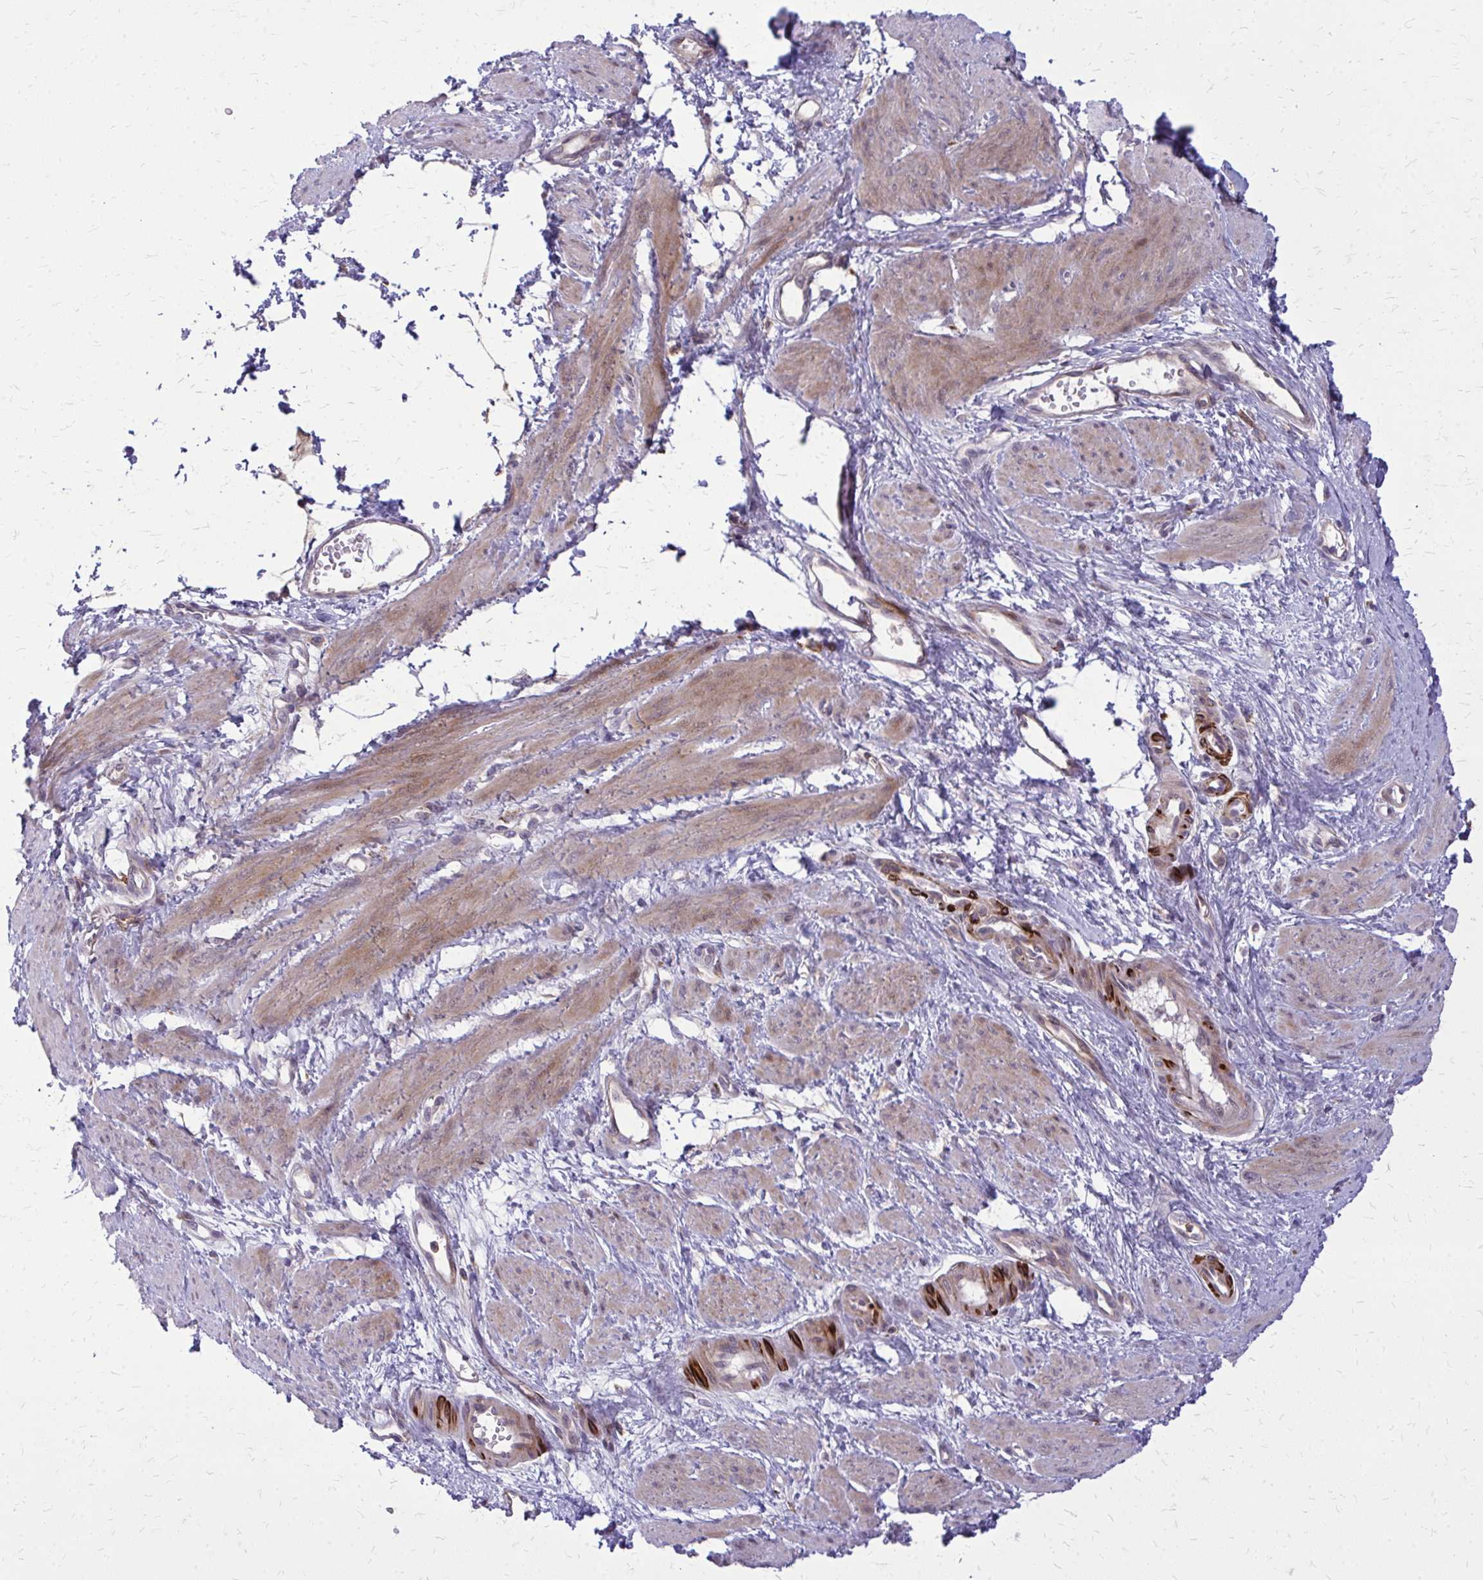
{"staining": {"intensity": "moderate", "quantity": "25%-75%", "location": "cytoplasmic/membranous"}, "tissue": "smooth muscle", "cell_type": "Smooth muscle cells", "image_type": "normal", "snomed": [{"axis": "morphology", "description": "Normal tissue, NOS"}, {"axis": "topography", "description": "Smooth muscle"}, {"axis": "topography", "description": "Uterus"}], "caption": "Immunohistochemistry (IHC) photomicrograph of normal smooth muscle: human smooth muscle stained using immunohistochemistry (IHC) reveals medium levels of moderate protein expression localized specifically in the cytoplasmic/membranous of smooth muscle cells, appearing as a cytoplasmic/membranous brown color.", "gene": "OXNAD1", "patient": {"sex": "female", "age": 39}}